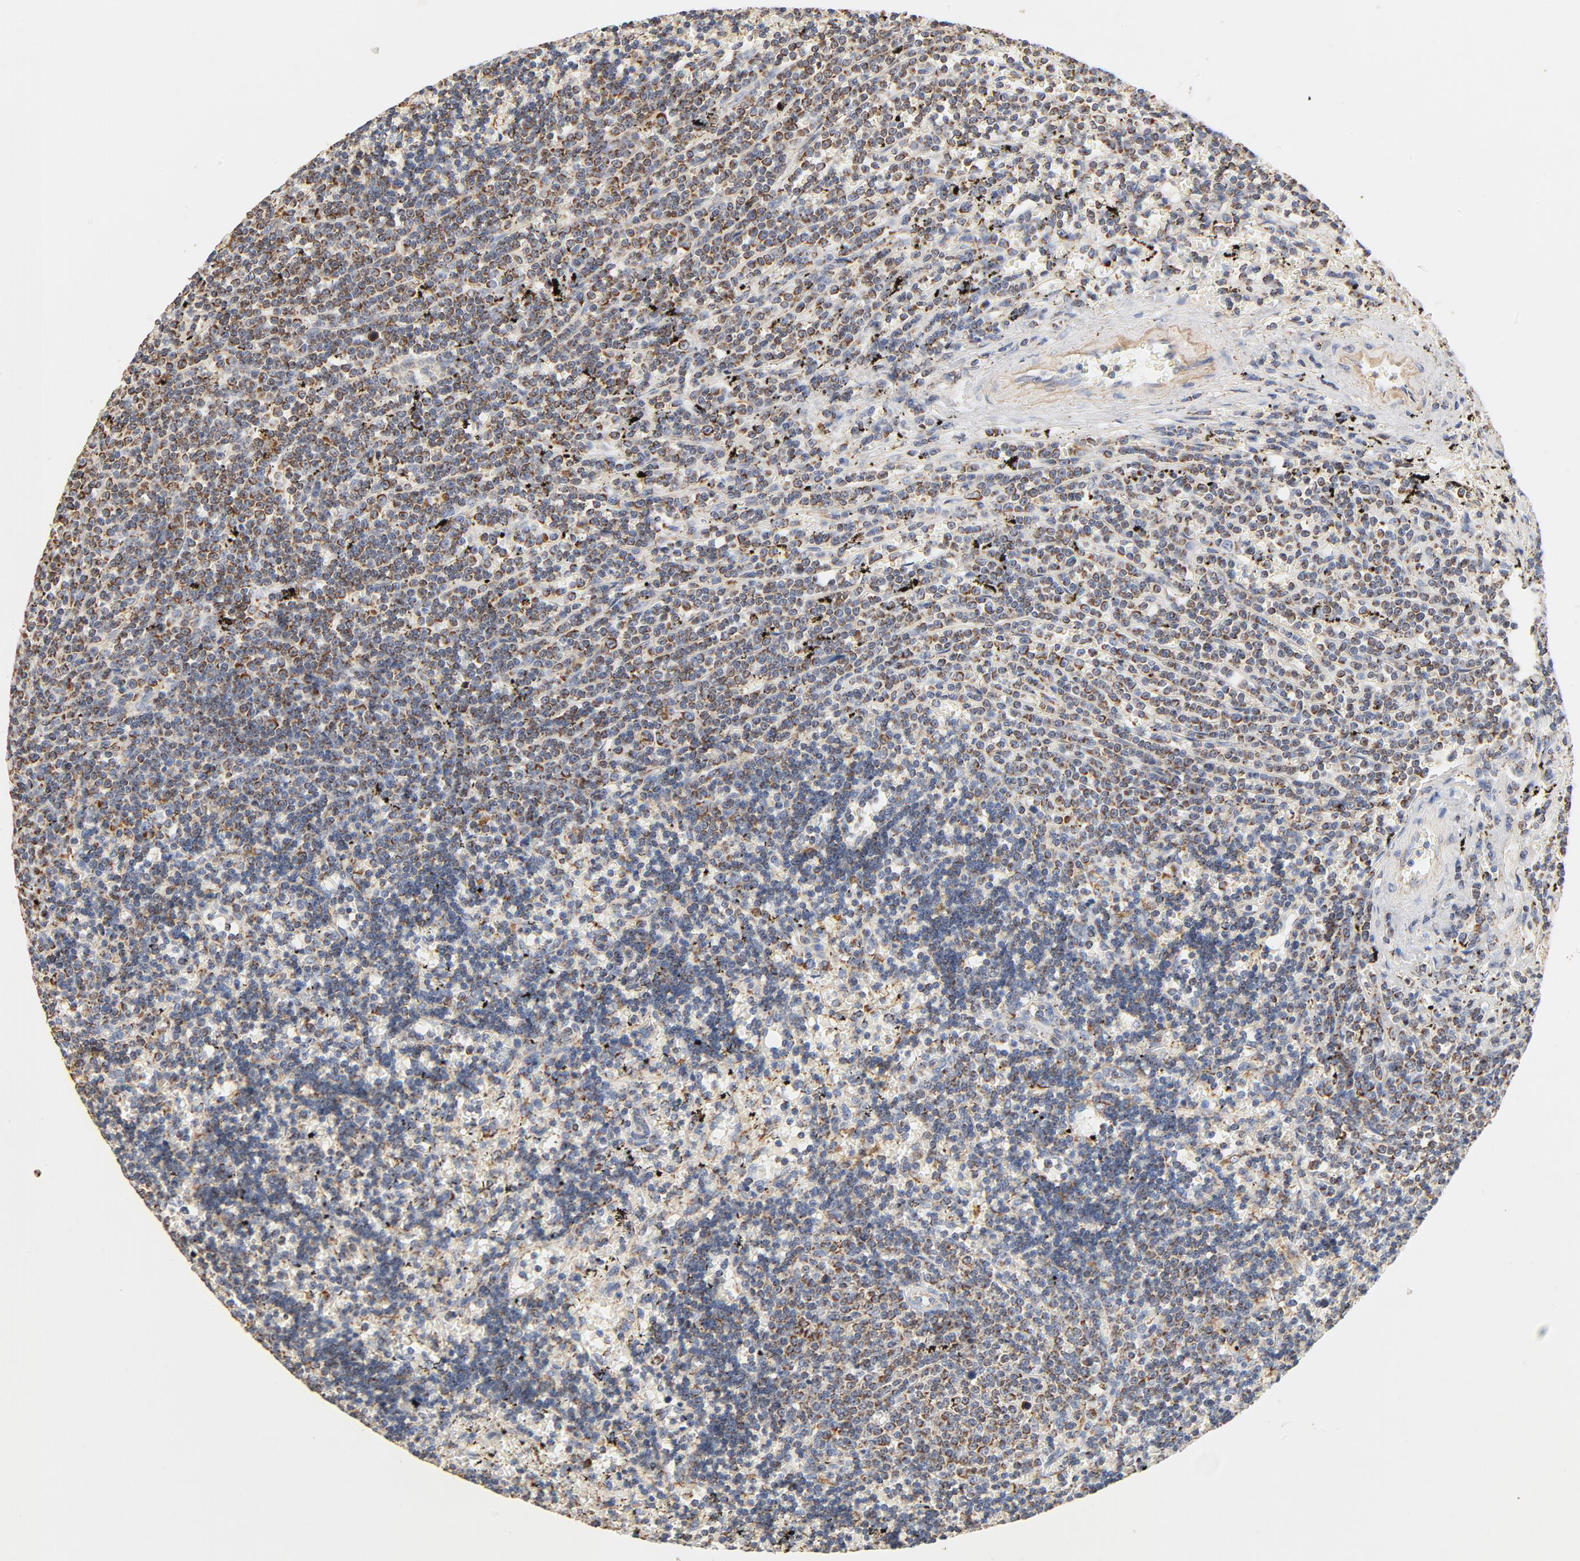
{"staining": {"intensity": "moderate", "quantity": ">75%", "location": "cytoplasmic/membranous"}, "tissue": "lymphoma", "cell_type": "Tumor cells", "image_type": "cancer", "snomed": [{"axis": "morphology", "description": "Malignant lymphoma, non-Hodgkin's type, Low grade"}, {"axis": "topography", "description": "Spleen"}], "caption": "Moderate cytoplasmic/membranous protein positivity is present in approximately >75% of tumor cells in low-grade malignant lymphoma, non-Hodgkin's type.", "gene": "COX4I1", "patient": {"sex": "male", "age": 60}}